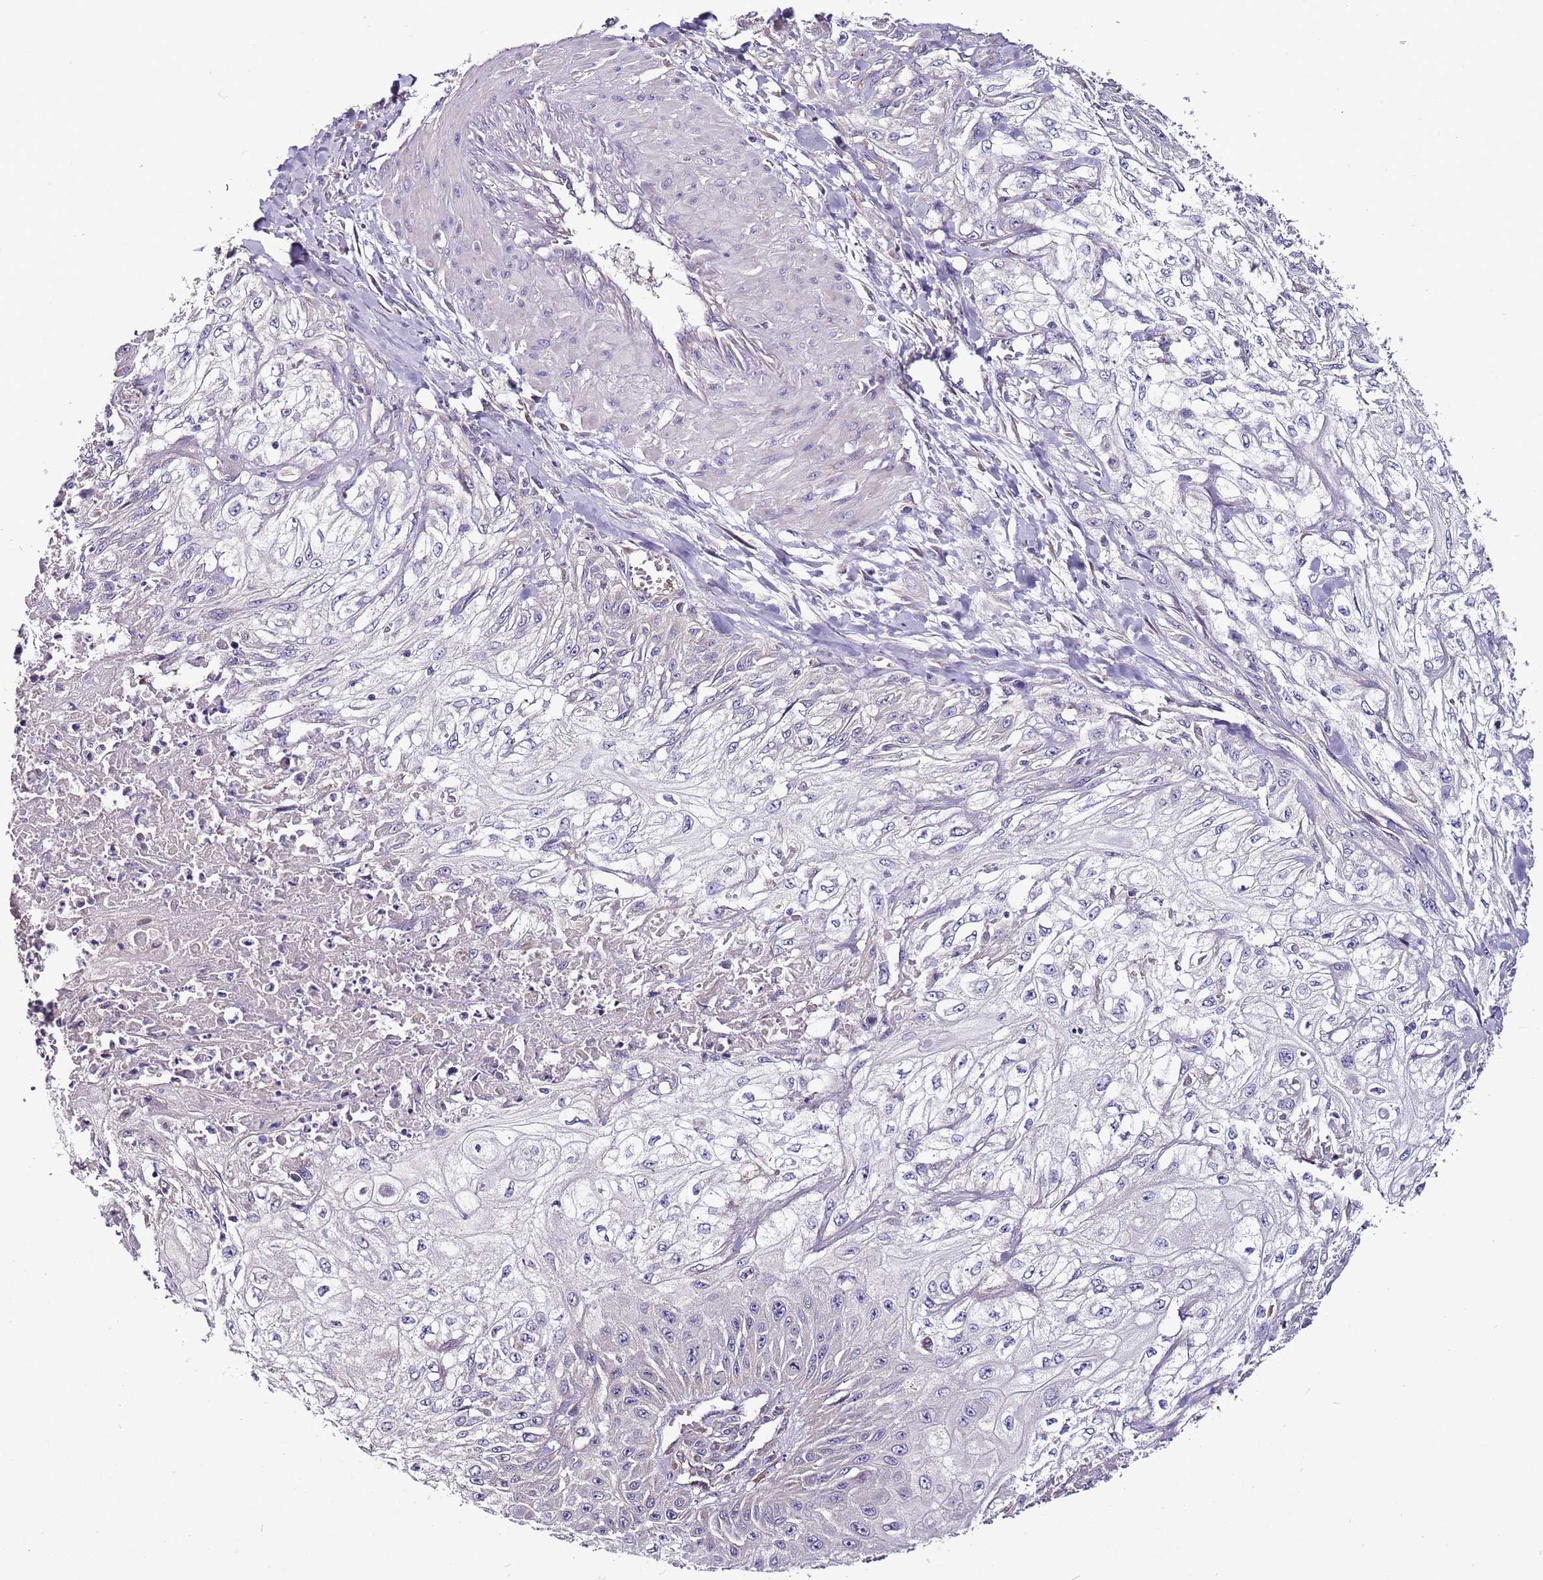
{"staining": {"intensity": "negative", "quantity": "none", "location": "none"}, "tissue": "skin cancer", "cell_type": "Tumor cells", "image_type": "cancer", "snomed": [{"axis": "morphology", "description": "Squamous cell carcinoma, NOS"}, {"axis": "morphology", "description": "Squamous cell carcinoma, metastatic, NOS"}, {"axis": "topography", "description": "Skin"}, {"axis": "topography", "description": "Lymph node"}], "caption": "Immunohistochemical staining of human skin metastatic squamous cell carcinoma displays no significant expression in tumor cells.", "gene": "FAM20A", "patient": {"sex": "male", "age": 75}}